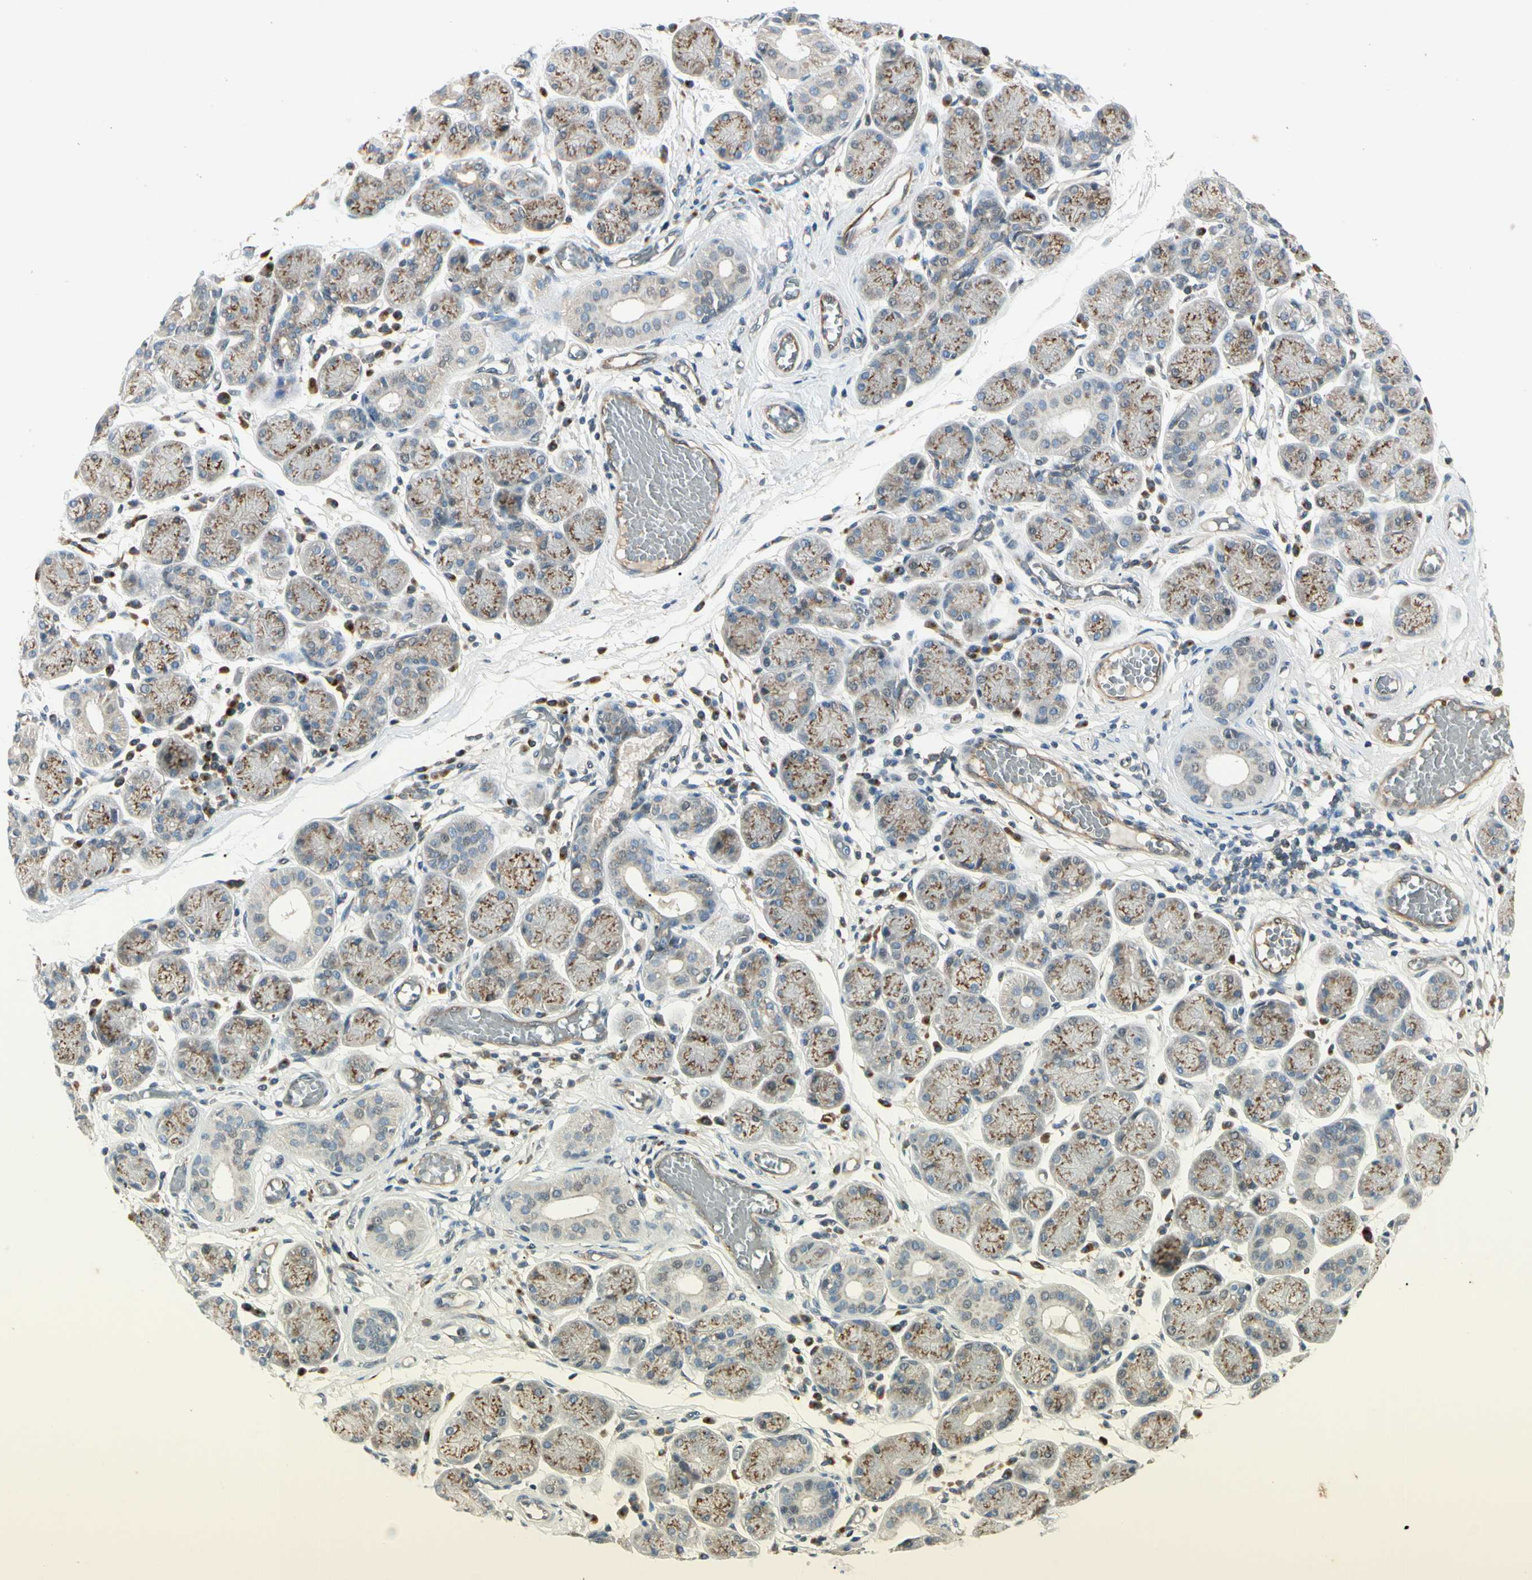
{"staining": {"intensity": "moderate", "quantity": ">75%", "location": "cytoplasmic/membranous"}, "tissue": "salivary gland", "cell_type": "Glandular cells", "image_type": "normal", "snomed": [{"axis": "morphology", "description": "Normal tissue, NOS"}, {"axis": "topography", "description": "Salivary gland"}], "caption": "Unremarkable salivary gland demonstrates moderate cytoplasmic/membranous positivity in approximately >75% of glandular cells, visualized by immunohistochemistry. (Brightfield microscopy of DAB IHC at high magnification).", "gene": "ABCA3", "patient": {"sex": "female", "age": 24}}